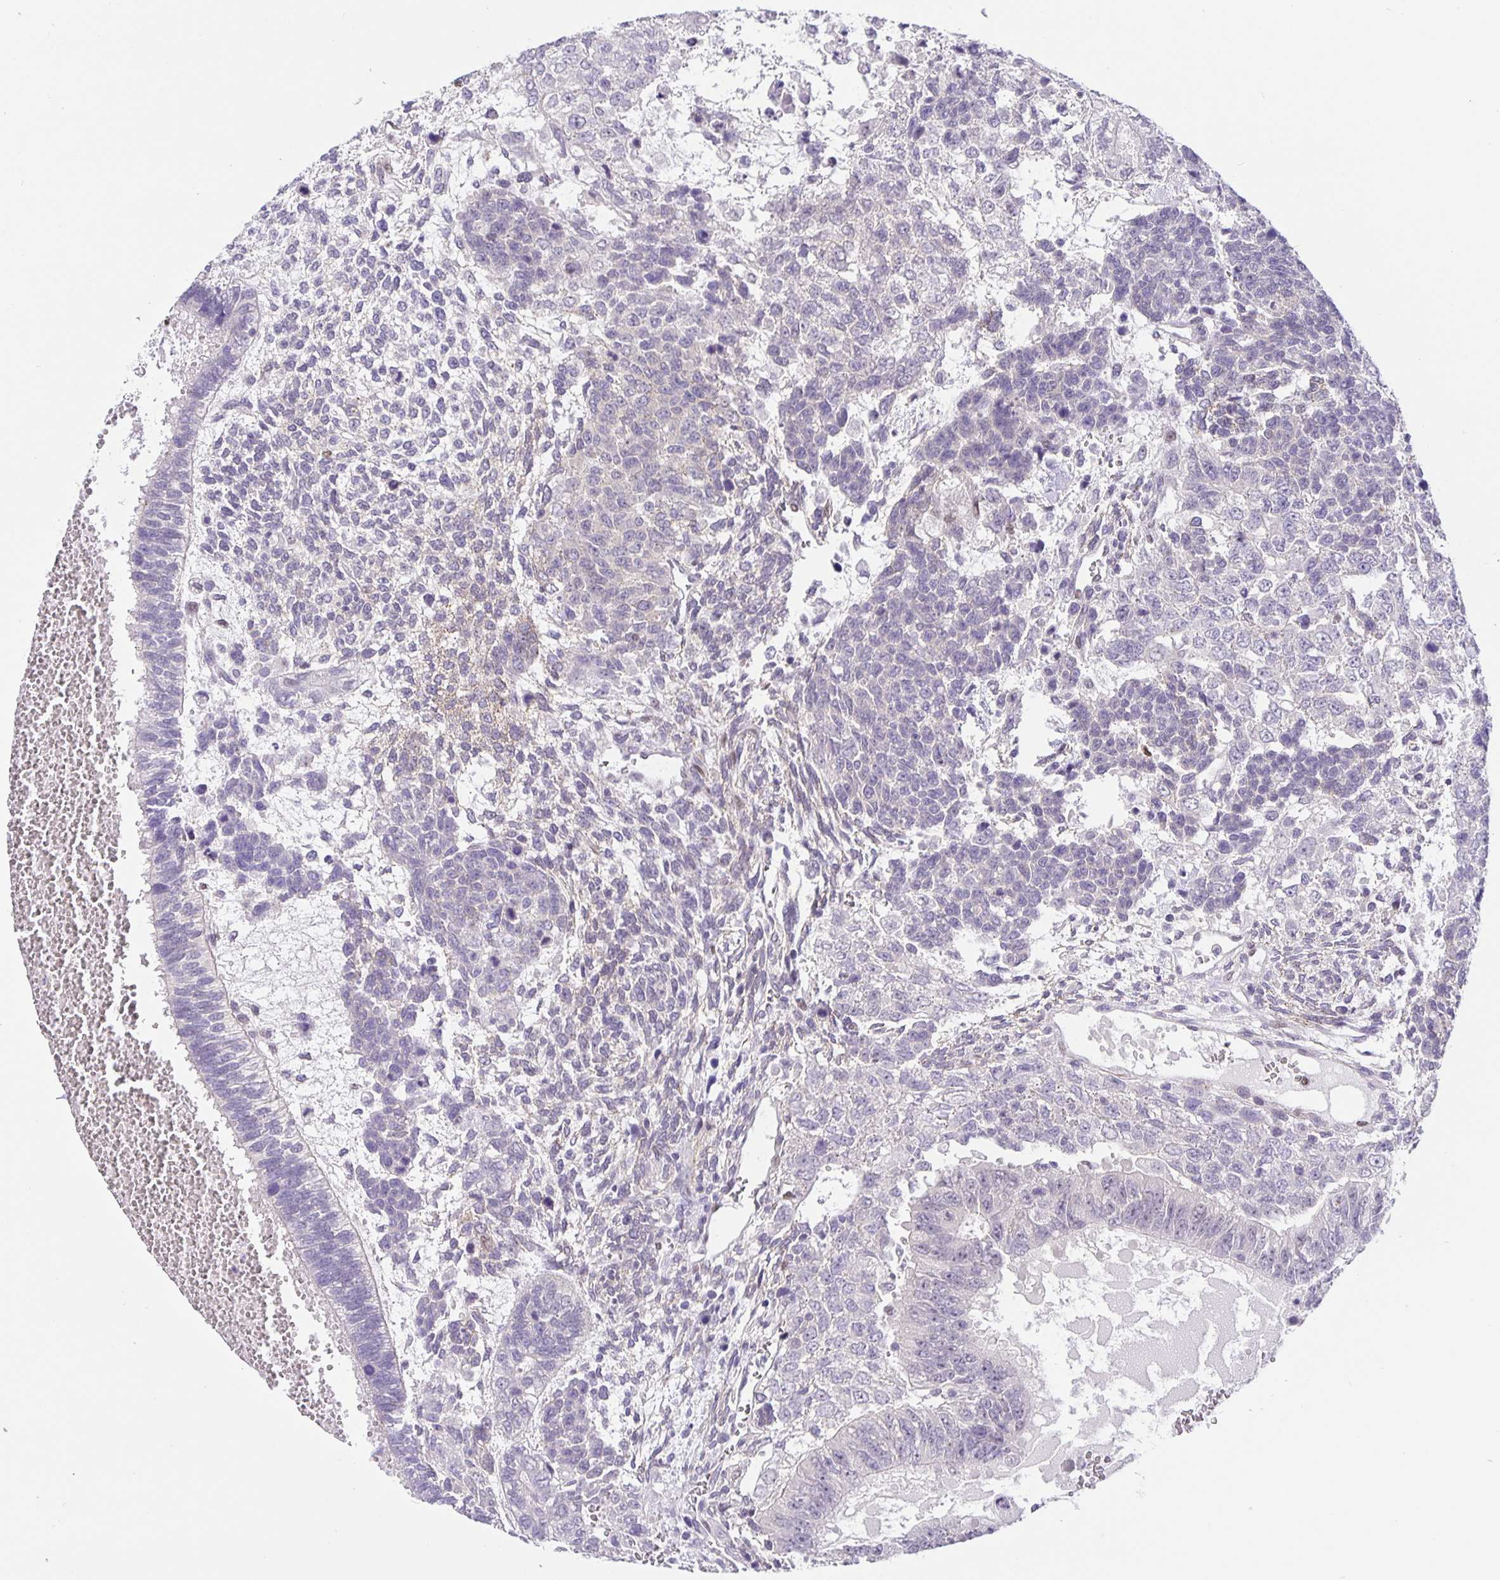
{"staining": {"intensity": "weak", "quantity": "<25%", "location": "cytoplasmic/membranous"}, "tissue": "testis cancer", "cell_type": "Tumor cells", "image_type": "cancer", "snomed": [{"axis": "morphology", "description": "Normal tissue, NOS"}, {"axis": "morphology", "description": "Carcinoma, Embryonal, NOS"}, {"axis": "topography", "description": "Testis"}, {"axis": "topography", "description": "Epididymis"}], "caption": "A high-resolution photomicrograph shows IHC staining of testis embryonal carcinoma, which reveals no significant expression in tumor cells. (Stains: DAB IHC with hematoxylin counter stain, Microscopy: brightfield microscopy at high magnification).", "gene": "FOSL2", "patient": {"sex": "male", "age": 23}}